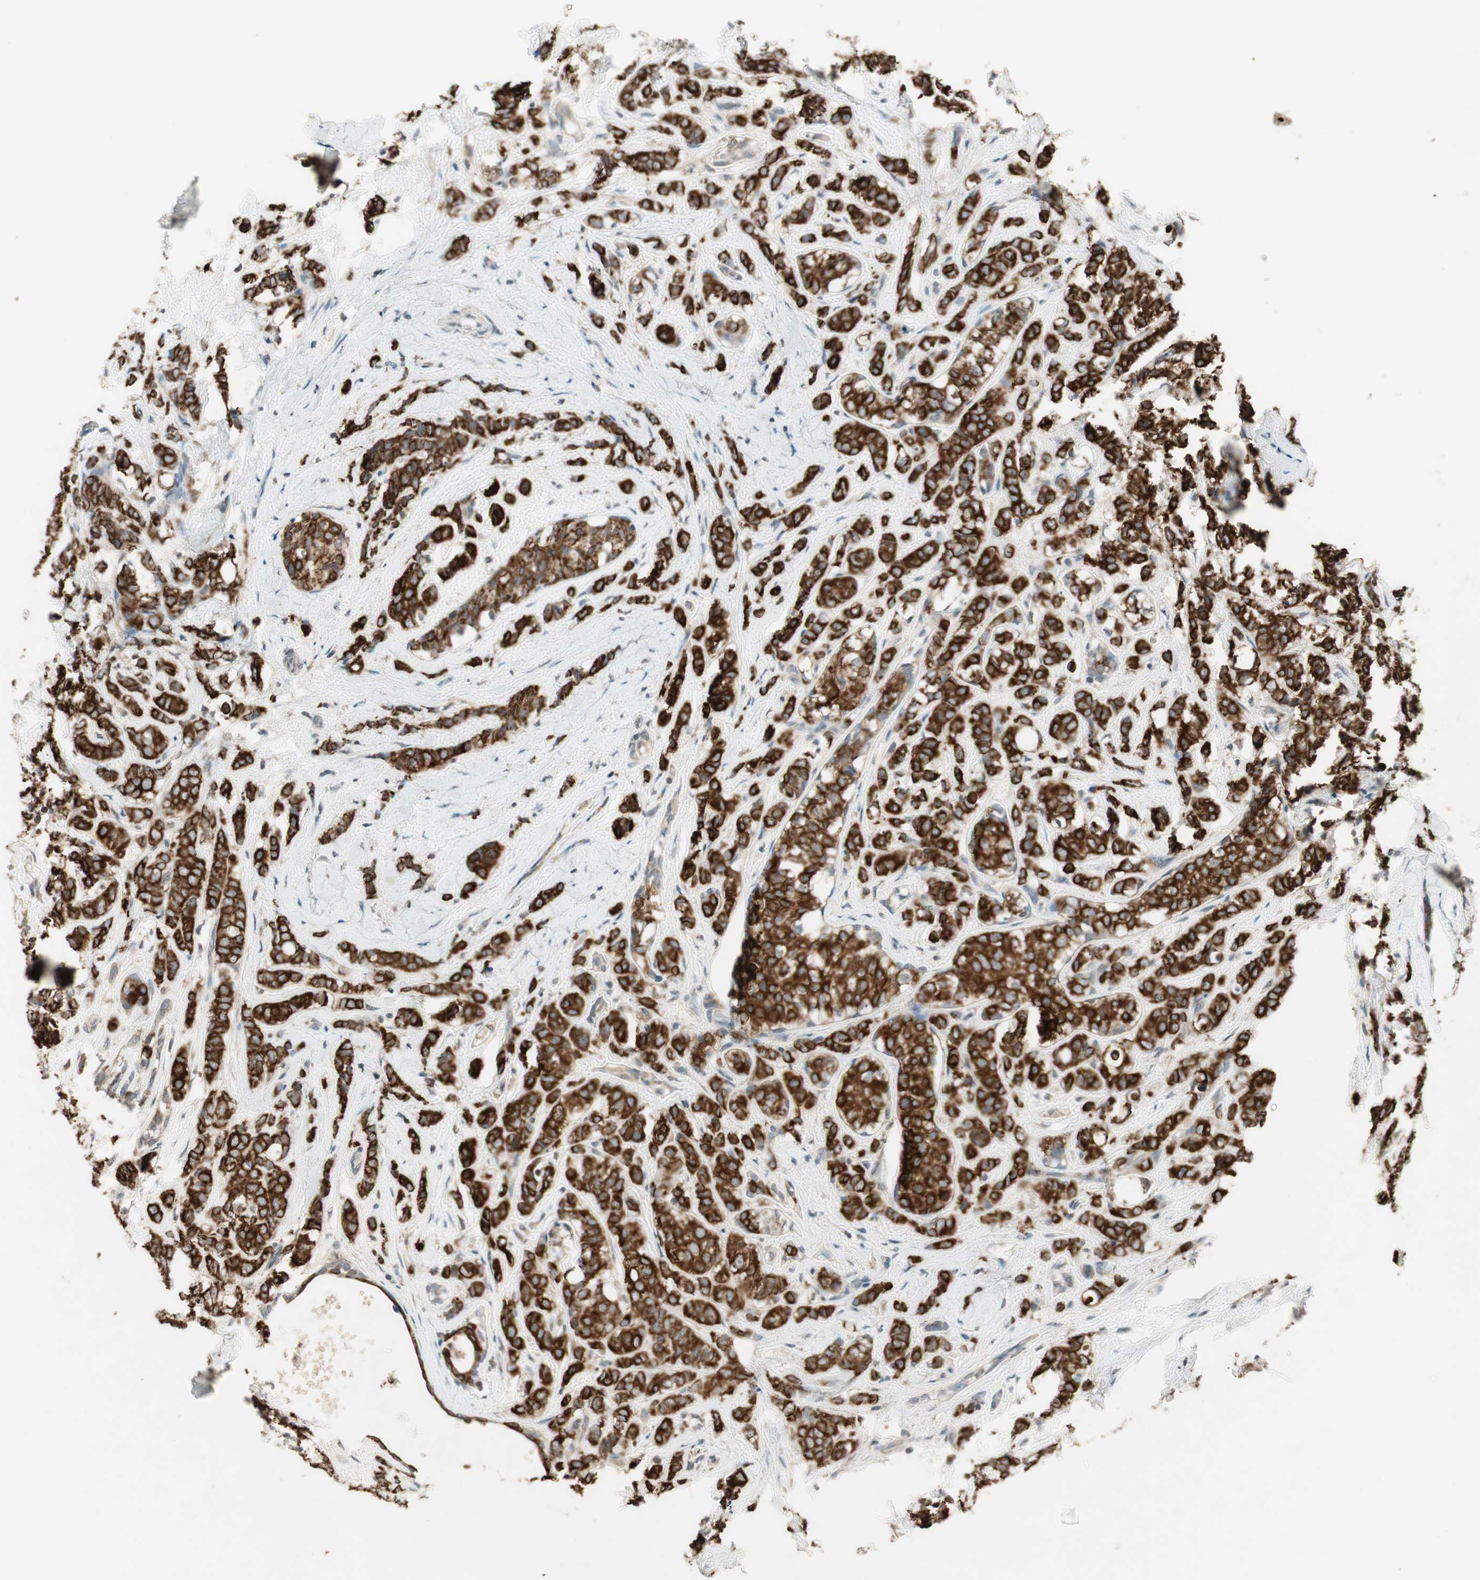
{"staining": {"intensity": "strong", "quantity": ">75%", "location": "cytoplasmic/membranous"}, "tissue": "breast cancer", "cell_type": "Tumor cells", "image_type": "cancer", "snomed": [{"axis": "morphology", "description": "Lobular carcinoma"}, {"axis": "topography", "description": "Breast"}], "caption": "Strong cytoplasmic/membranous positivity for a protein is present in approximately >75% of tumor cells of breast cancer using IHC.", "gene": "TRIM21", "patient": {"sex": "female", "age": 60}}